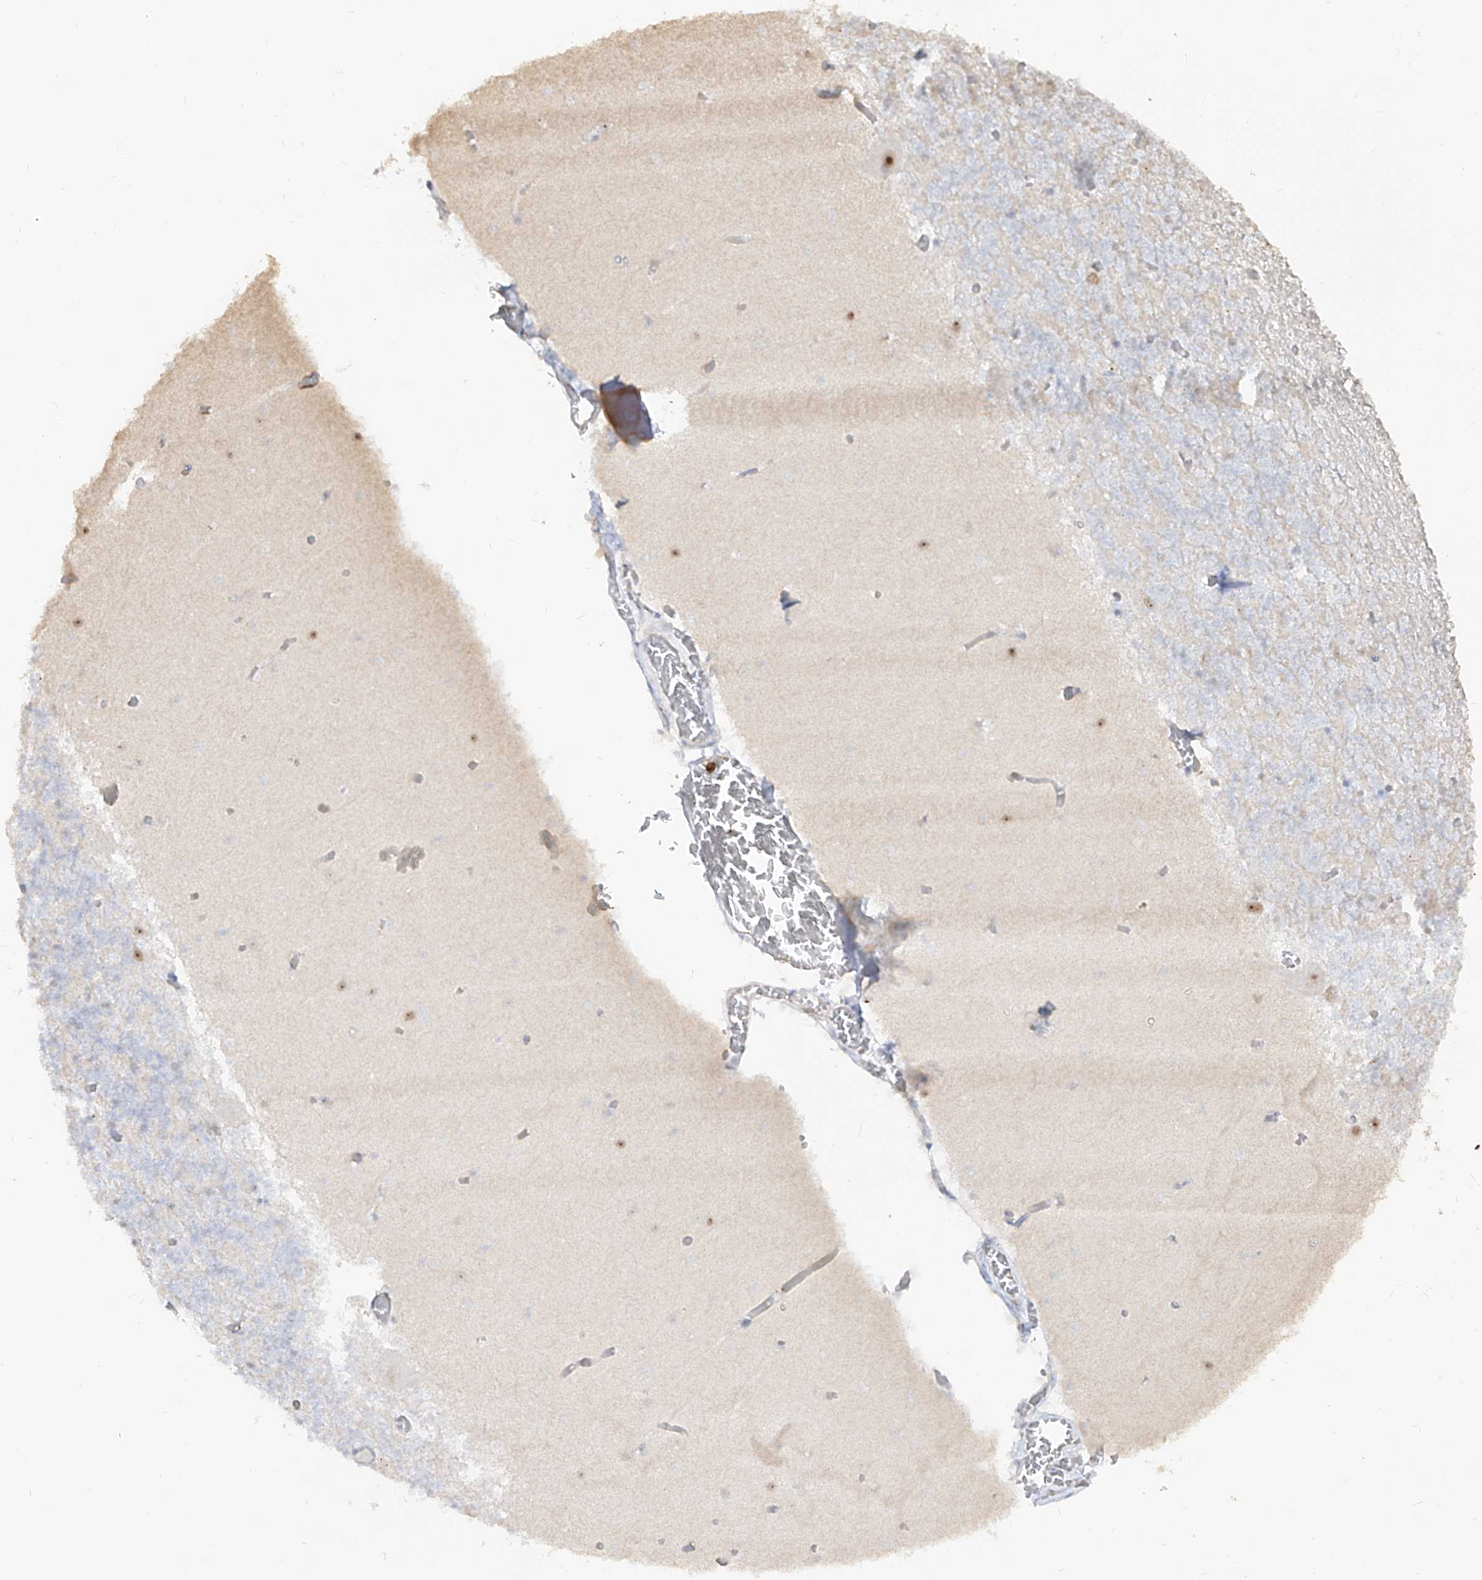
{"staining": {"intensity": "negative", "quantity": "none", "location": "none"}, "tissue": "cerebellum", "cell_type": "Cells in granular layer", "image_type": "normal", "snomed": [{"axis": "morphology", "description": "Normal tissue, NOS"}, {"axis": "topography", "description": "Cerebellum"}], "caption": "The immunohistochemistry (IHC) histopathology image has no significant expression in cells in granular layer of cerebellum.", "gene": "ZNF227", "patient": {"sex": "female", "age": 28}}